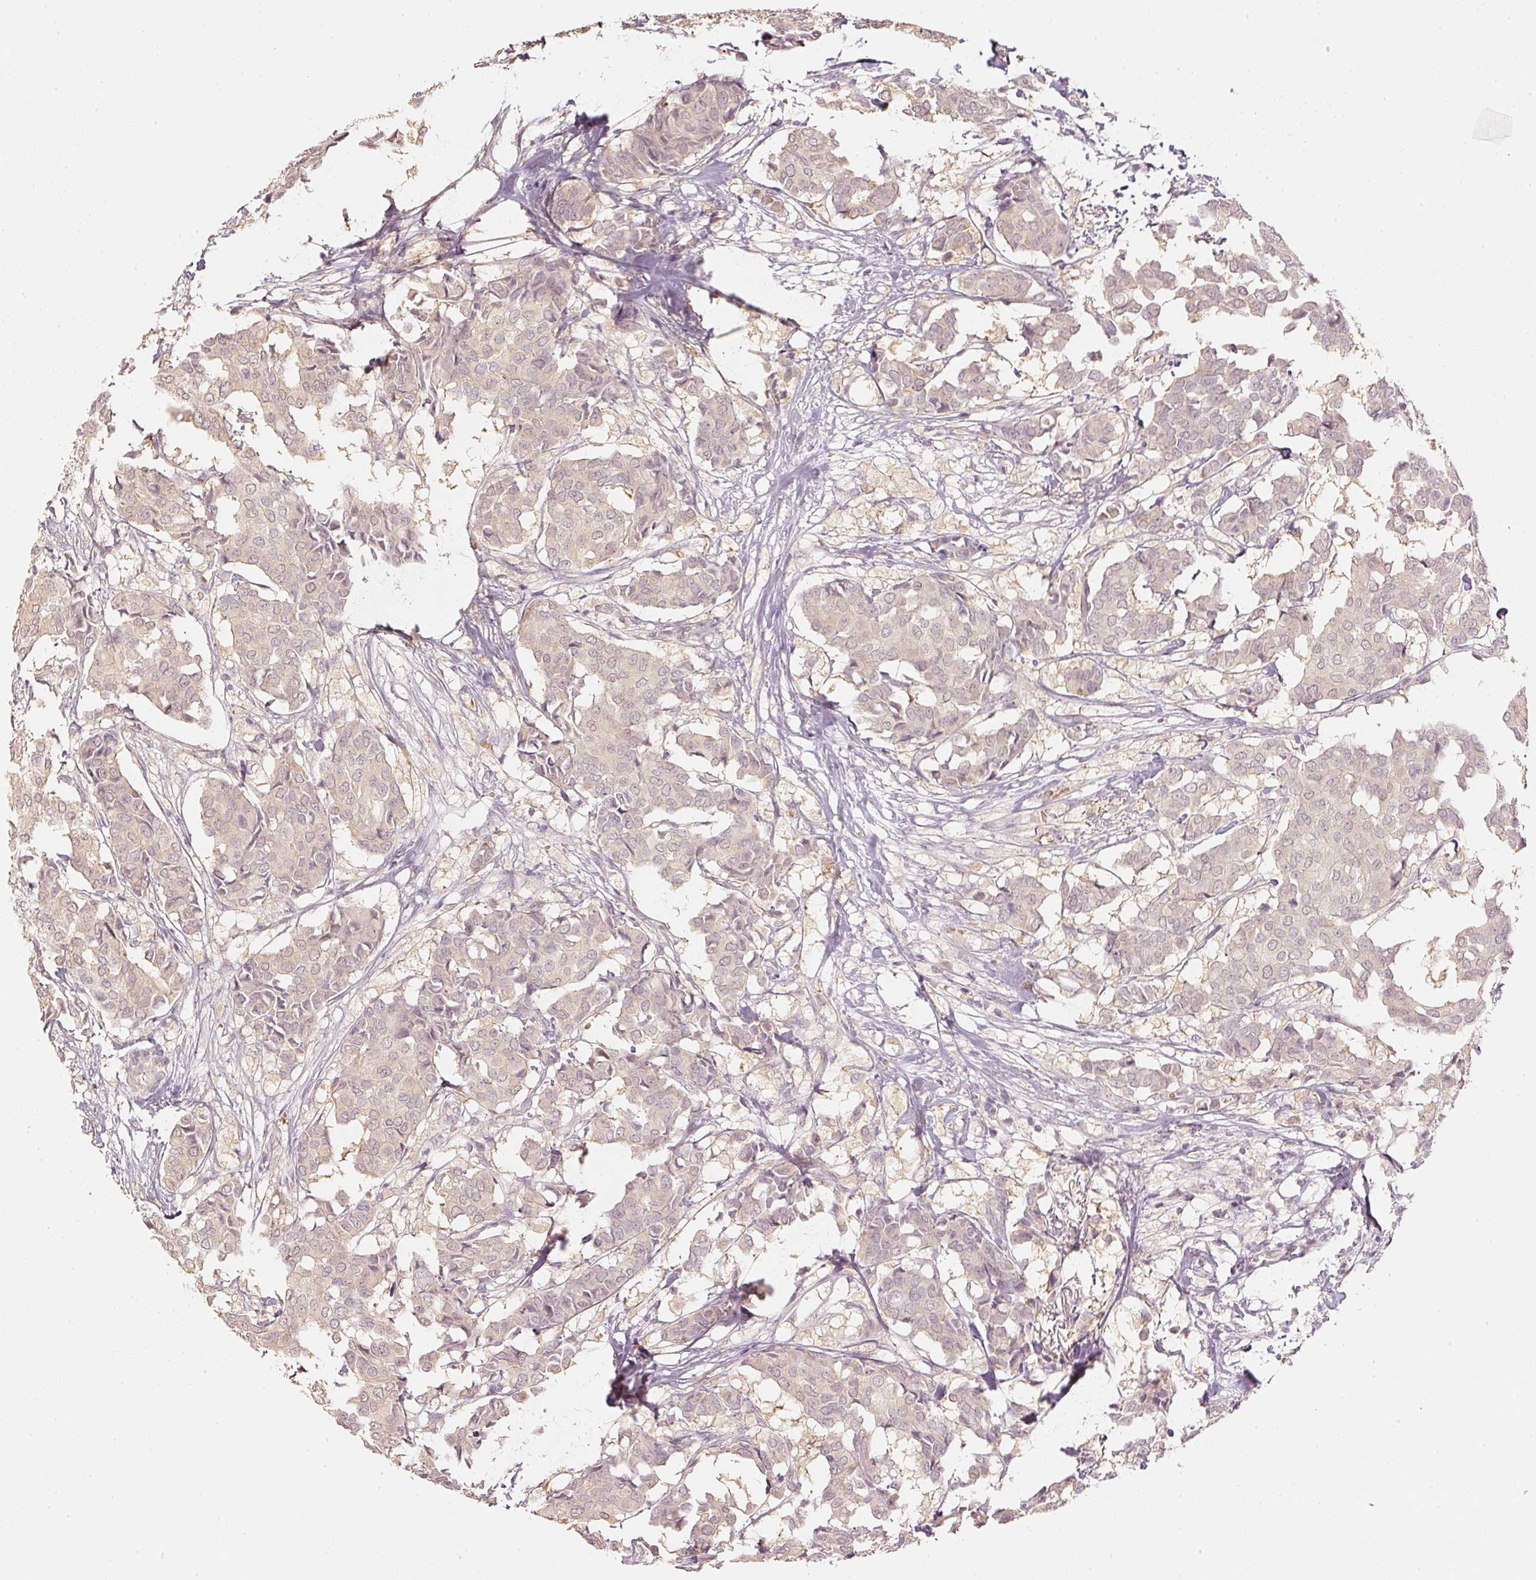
{"staining": {"intensity": "weak", "quantity": "25%-75%", "location": "cytoplasmic/membranous"}, "tissue": "breast cancer", "cell_type": "Tumor cells", "image_type": "cancer", "snomed": [{"axis": "morphology", "description": "Duct carcinoma"}, {"axis": "topography", "description": "Breast"}], "caption": "High-power microscopy captured an IHC histopathology image of breast cancer (intraductal carcinoma), revealing weak cytoplasmic/membranous positivity in about 25%-75% of tumor cells. (Brightfield microscopy of DAB IHC at high magnification).", "gene": "GZMA", "patient": {"sex": "female", "age": 75}}